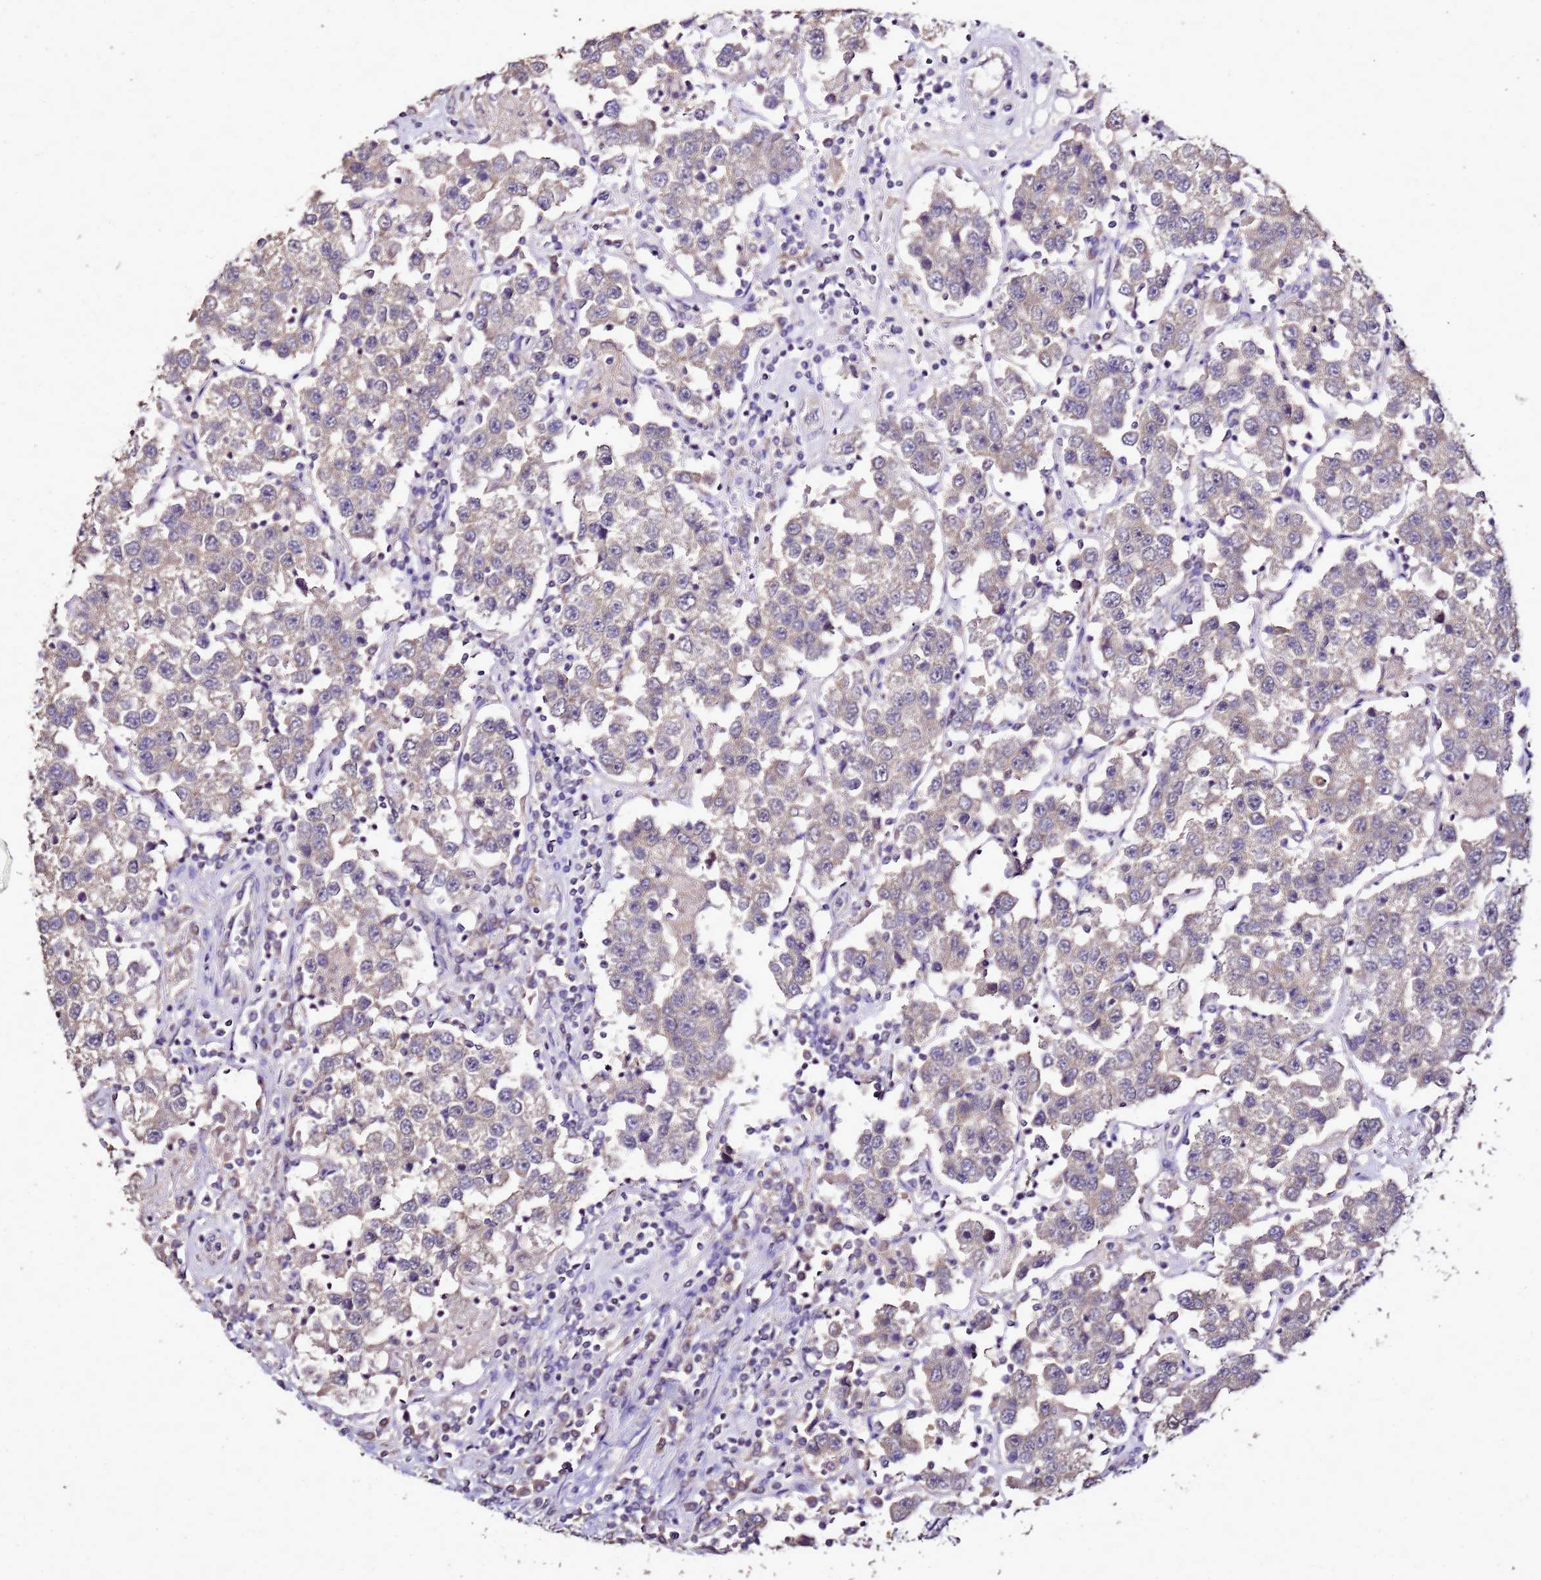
{"staining": {"intensity": "weak", "quantity": "<25%", "location": "cytoplasmic/membranous"}, "tissue": "testis cancer", "cell_type": "Tumor cells", "image_type": "cancer", "snomed": [{"axis": "morphology", "description": "Seminoma, NOS"}, {"axis": "topography", "description": "Testis"}], "caption": "Protein analysis of seminoma (testis) reveals no significant positivity in tumor cells.", "gene": "ENOPH1", "patient": {"sex": "male", "age": 37}}